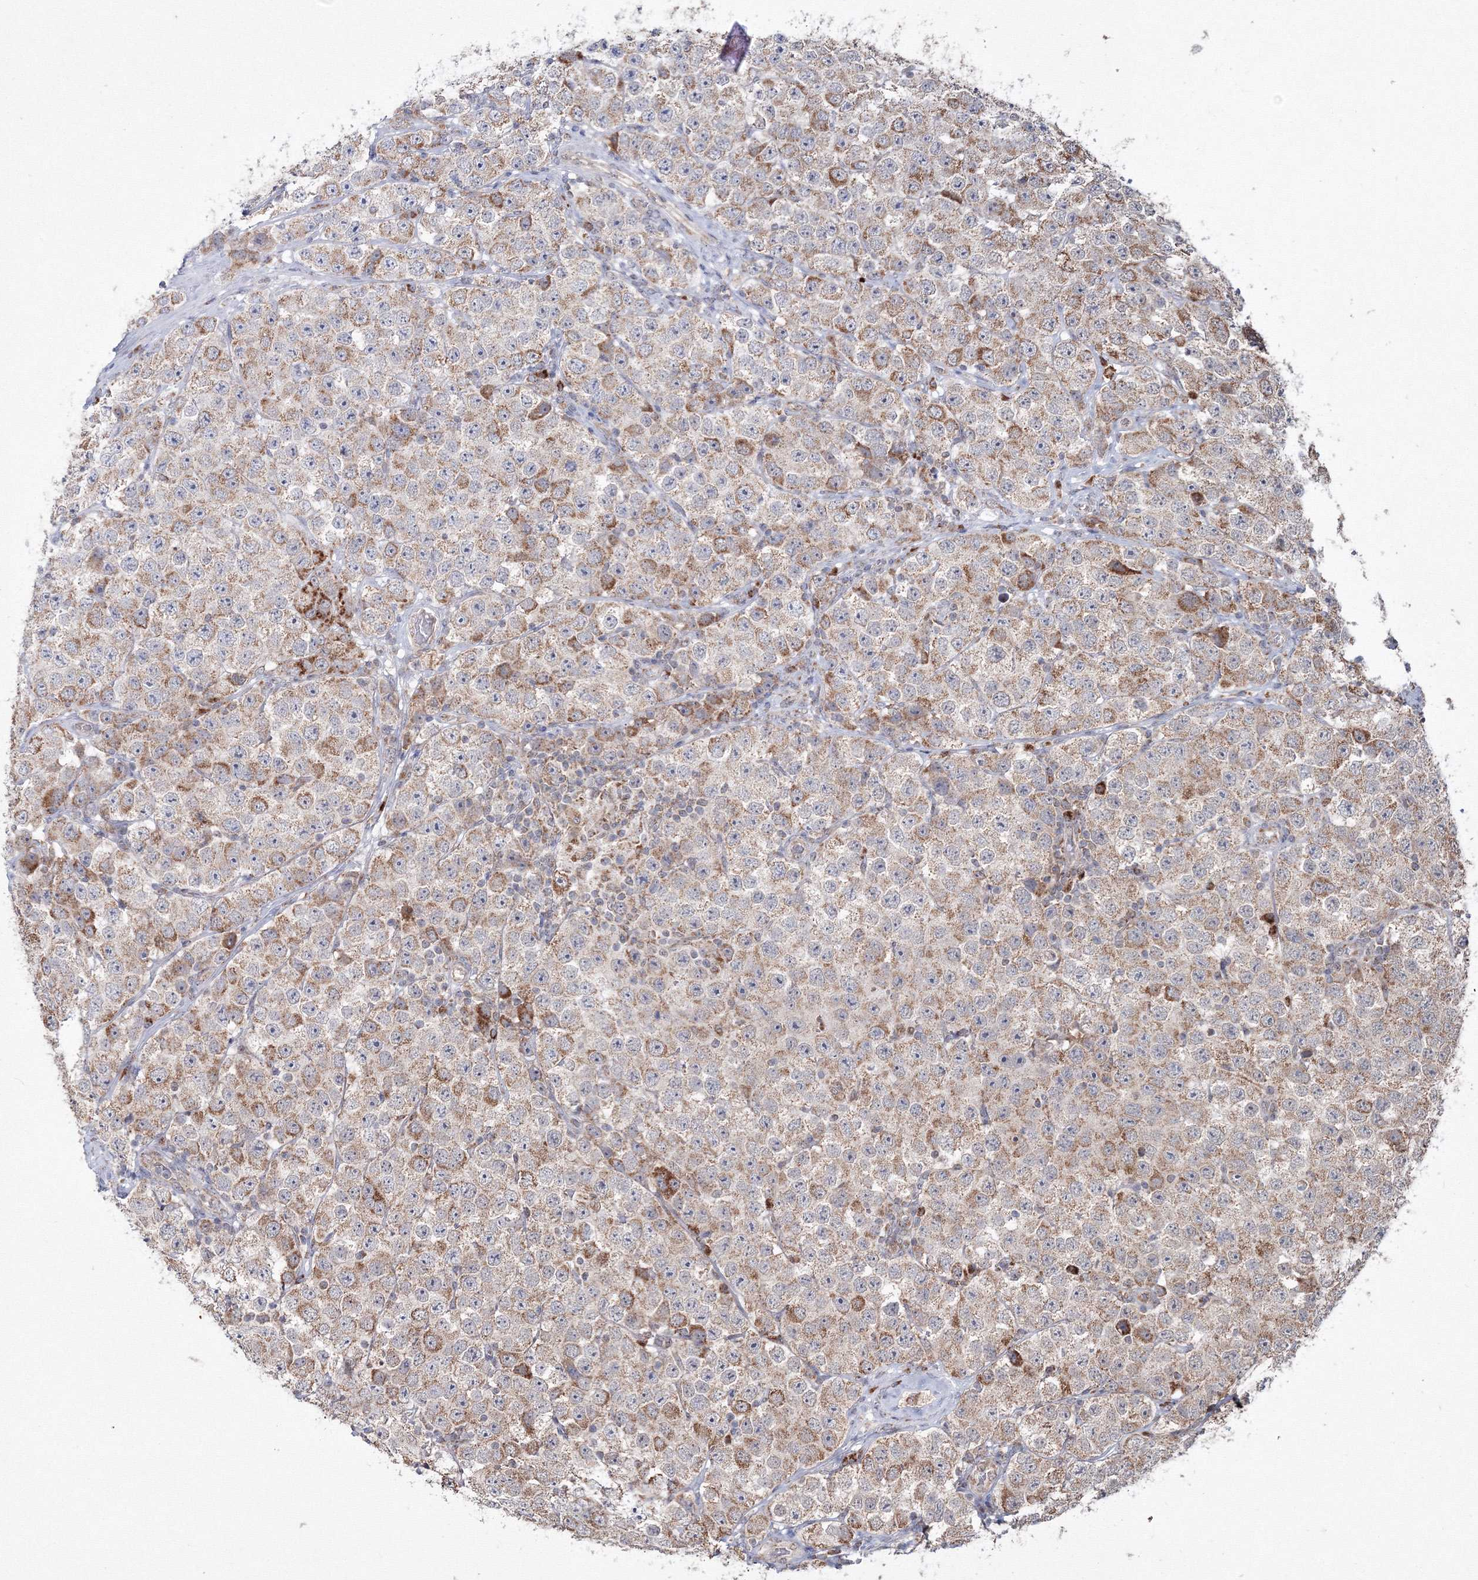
{"staining": {"intensity": "moderate", "quantity": "25%-75%", "location": "cytoplasmic/membranous"}, "tissue": "testis cancer", "cell_type": "Tumor cells", "image_type": "cancer", "snomed": [{"axis": "morphology", "description": "Seminoma, NOS"}, {"axis": "topography", "description": "Testis"}], "caption": "About 25%-75% of tumor cells in human seminoma (testis) show moderate cytoplasmic/membranous protein expression as visualized by brown immunohistochemical staining.", "gene": "PEX13", "patient": {"sex": "male", "age": 28}}